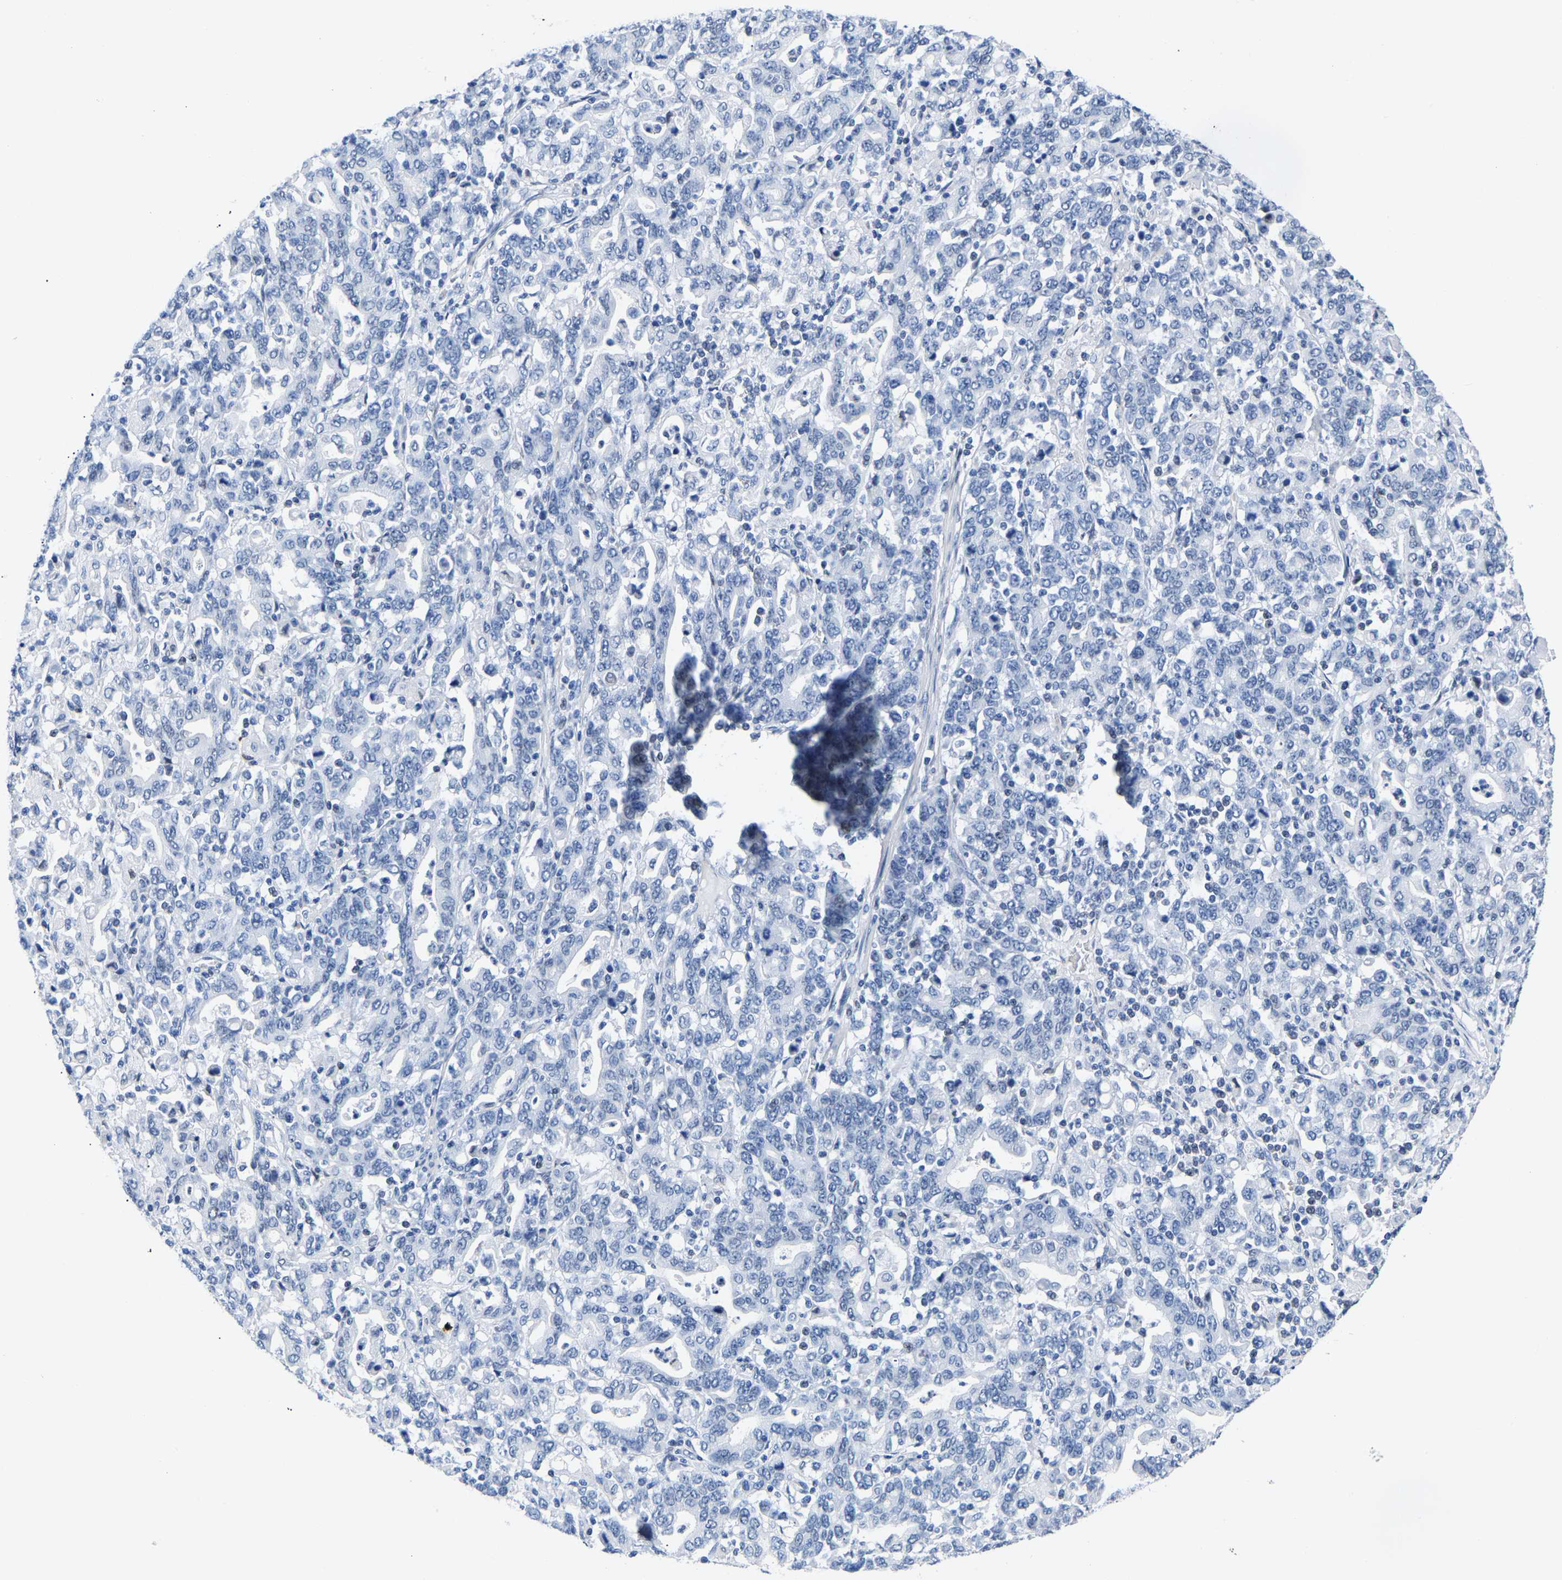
{"staining": {"intensity": "negative", "quantity": "none", "location": "none"}, "tissue": "stomach cancer", "cell_type": "Tumor cells", "image_type": "cancer", "snomed": [{"axis": "morphology", "description": "Adenocarcinoma, NOS"}, {"axis": "topography", "description": "Stomach, upper"}], "caption": "This is an immunohistochemistry histopathology image of human stomach cancer (adenocarcinoma). There is no staining in tumor cells.", "gene": "UPK3A", "patient": {"sex": "male", "age": 69}}